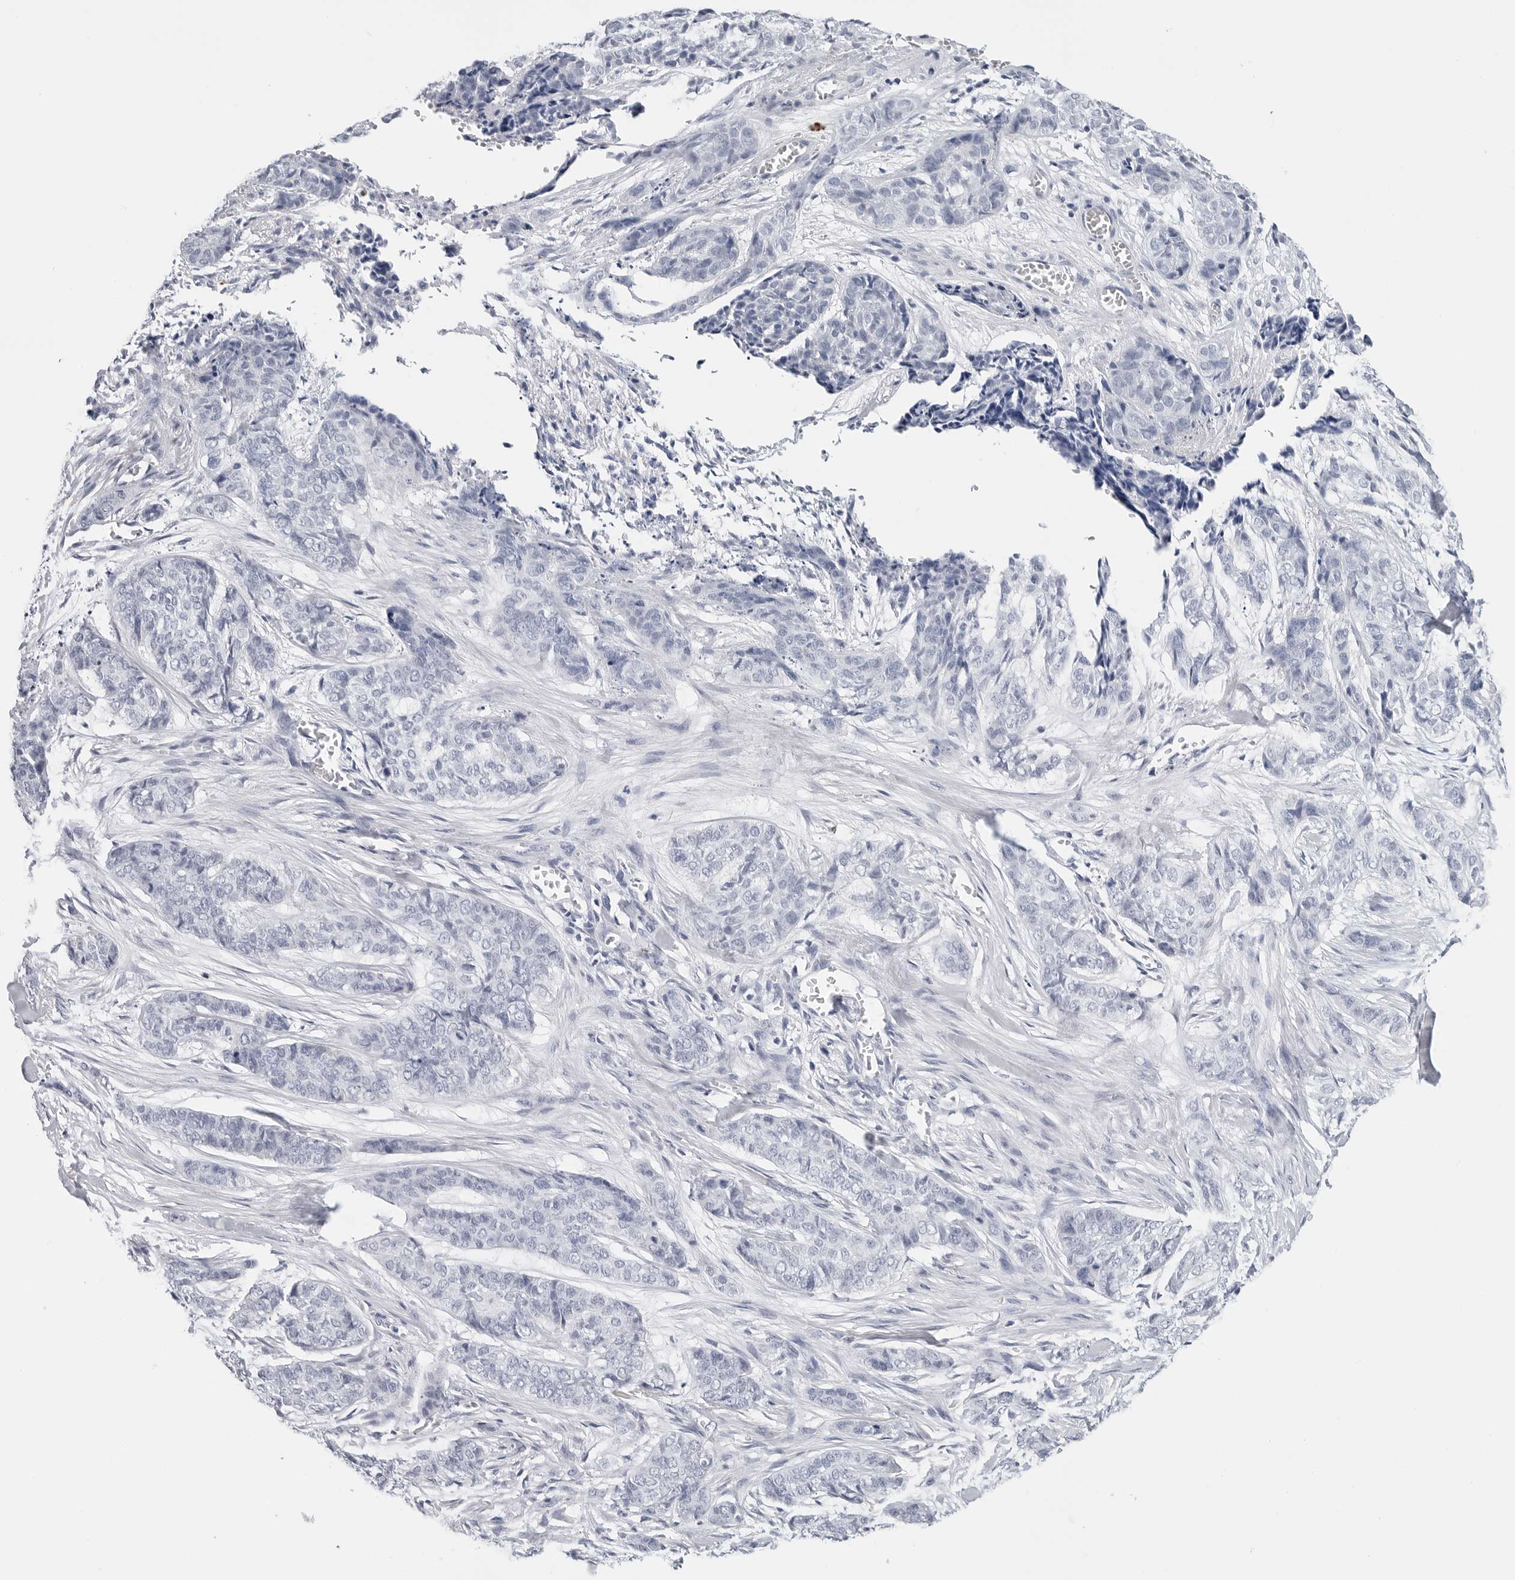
{"staining": {"intensity": "negative", "quantity": "none", "location": "none"}, "tissue": "skin cancer", "cell_type": "Tumor cells", "image_type": "cancer", "snomed": [{"axis": "morphology", "description": "Basal cell carcinoma"}, {"axis": "topography", "description": "Skin"}], "caption": "Histopathology image shows no protein staining in tumor cells of skin basal cell carcinoma tissue.", "gene": "HSPB7", "patient": {"sex": "female", "age": 64}}